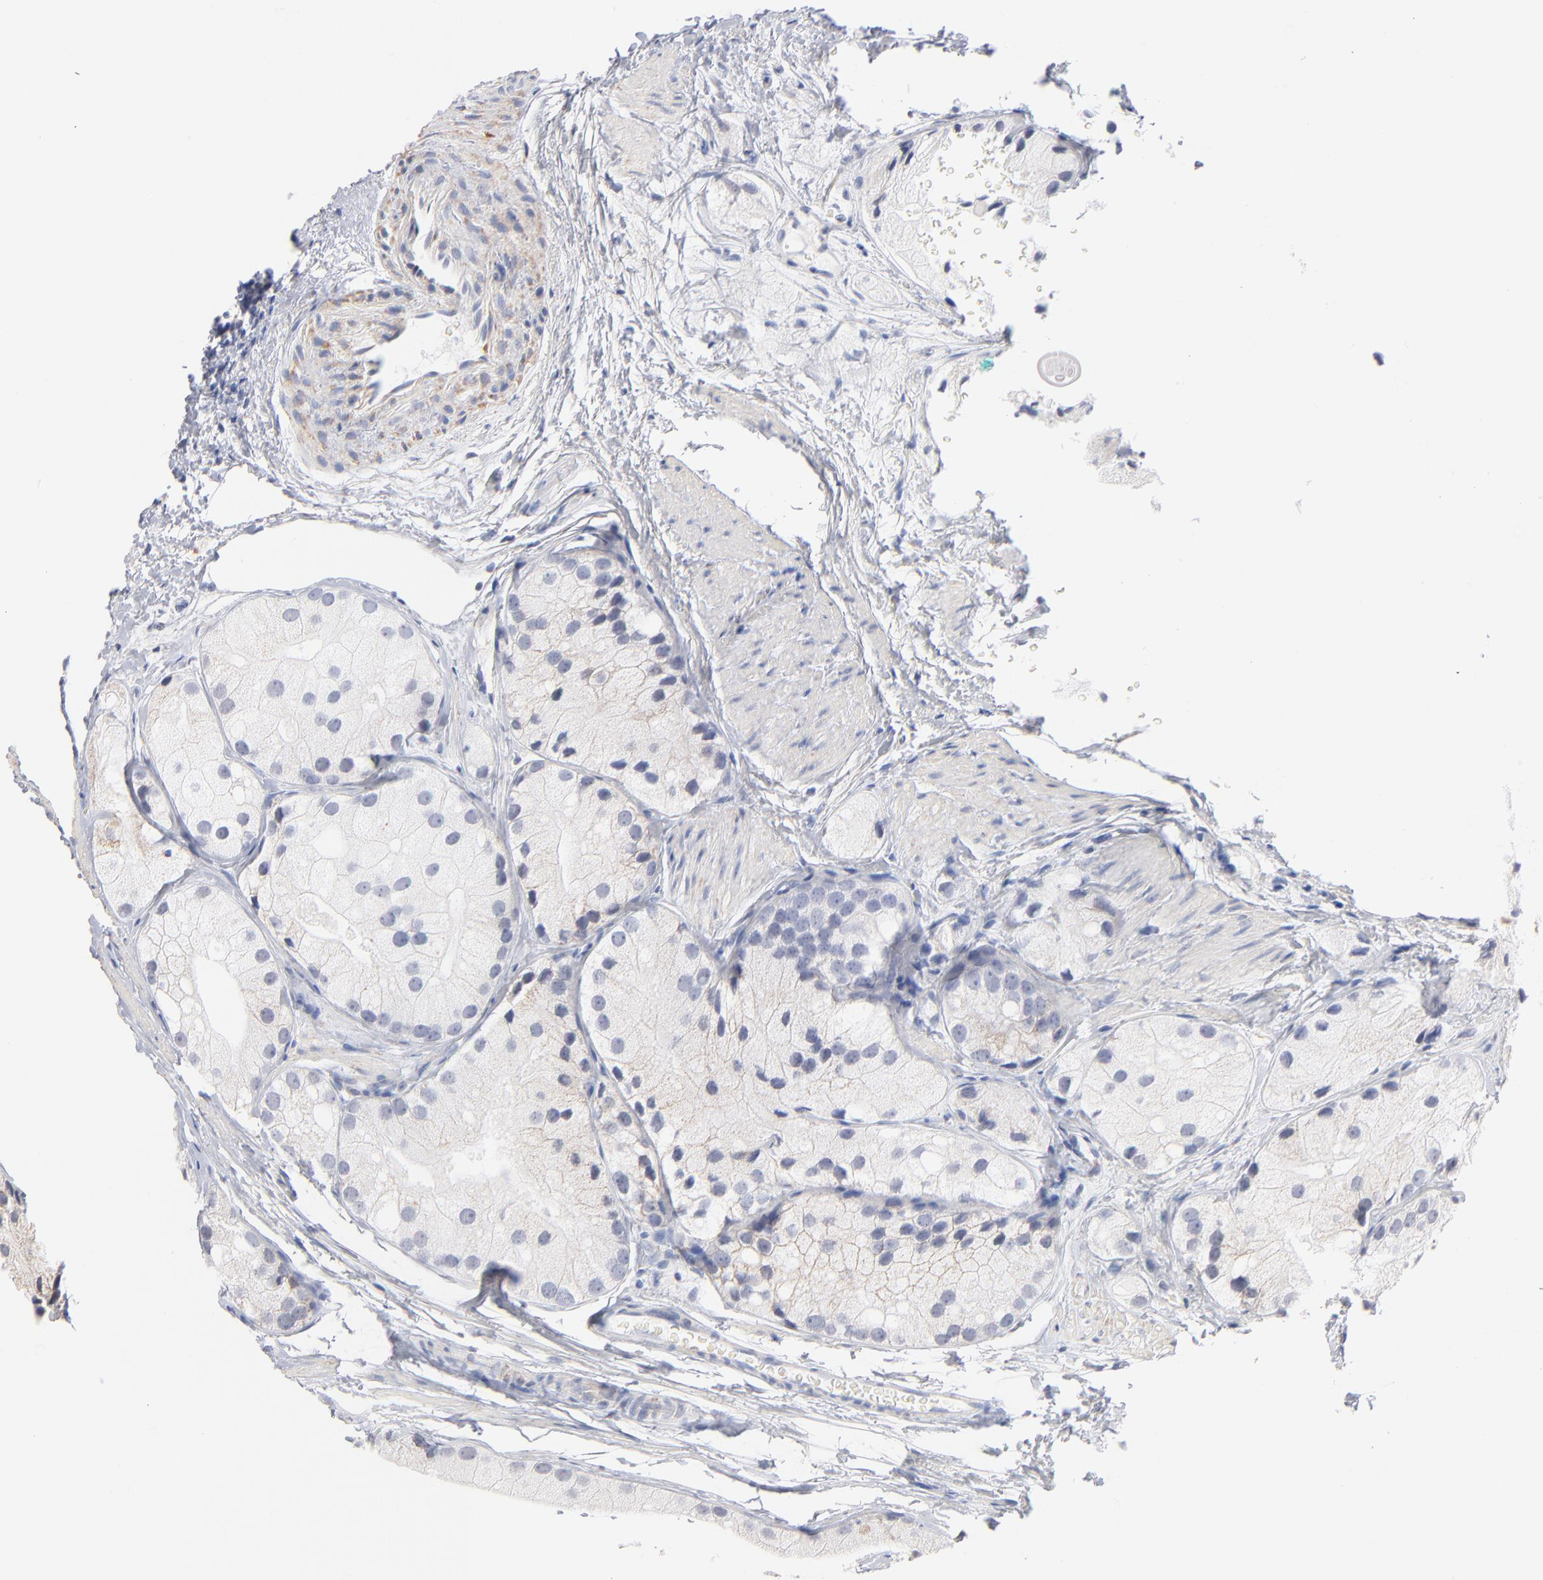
{"staining": {"intensity": "weak", "quantity": "<25%", "location": "cytoplasmic/membranous"}, "tissue": "prostate cancer", "cell_type": "Tumor cells", "image_type": "cancer", "snomed": [{"axis": "morphology", "description": "Adenocarcinoma, Low grade"}, {"axis": "topography", "description": "Prostate"}], "caption": "There is no significant expression in tumor cells of prostate low-grade adenocarcinoma.", "gene": "MRPL58", "patient": {"sex": "male", "age": 69}}